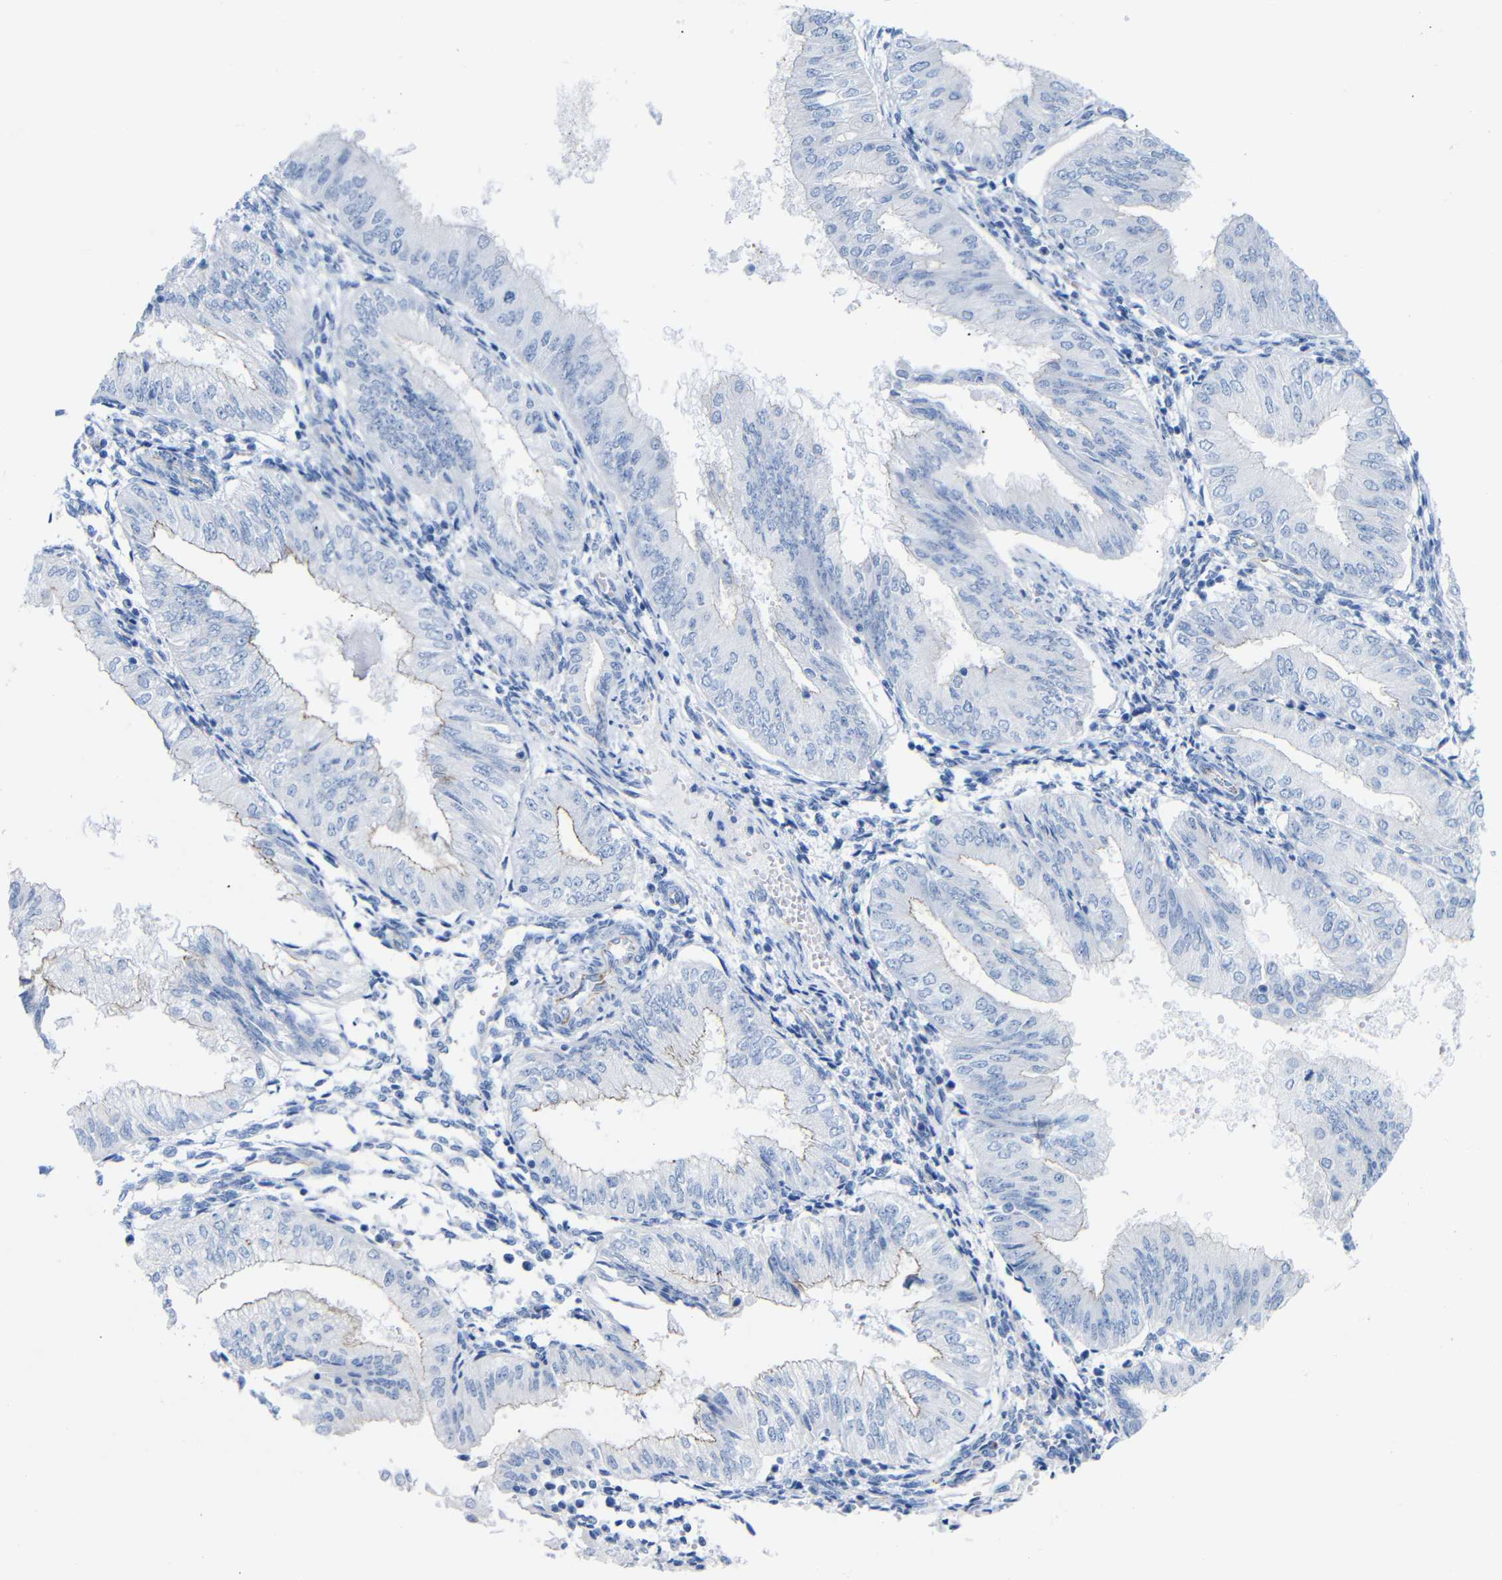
{"staining": {"intensity": "weak", "quantity": "<25%", "location": "cytoplasmic/membranous"}, "tissue": "endometrial cancer", "cell_type": "Tumor cells", "image_type": "cancer", "snomed": [{"axis": "morphology", "description": "Adenocarcinoma, NOS"}, {"axis": "topography", "description": "Endometrium"}], "caption": "Tumor cells show no significant expression in endometrial adenocarcinoma.", "gene": "CGNL1", "patient": {"sex": "female", "age": 53}}